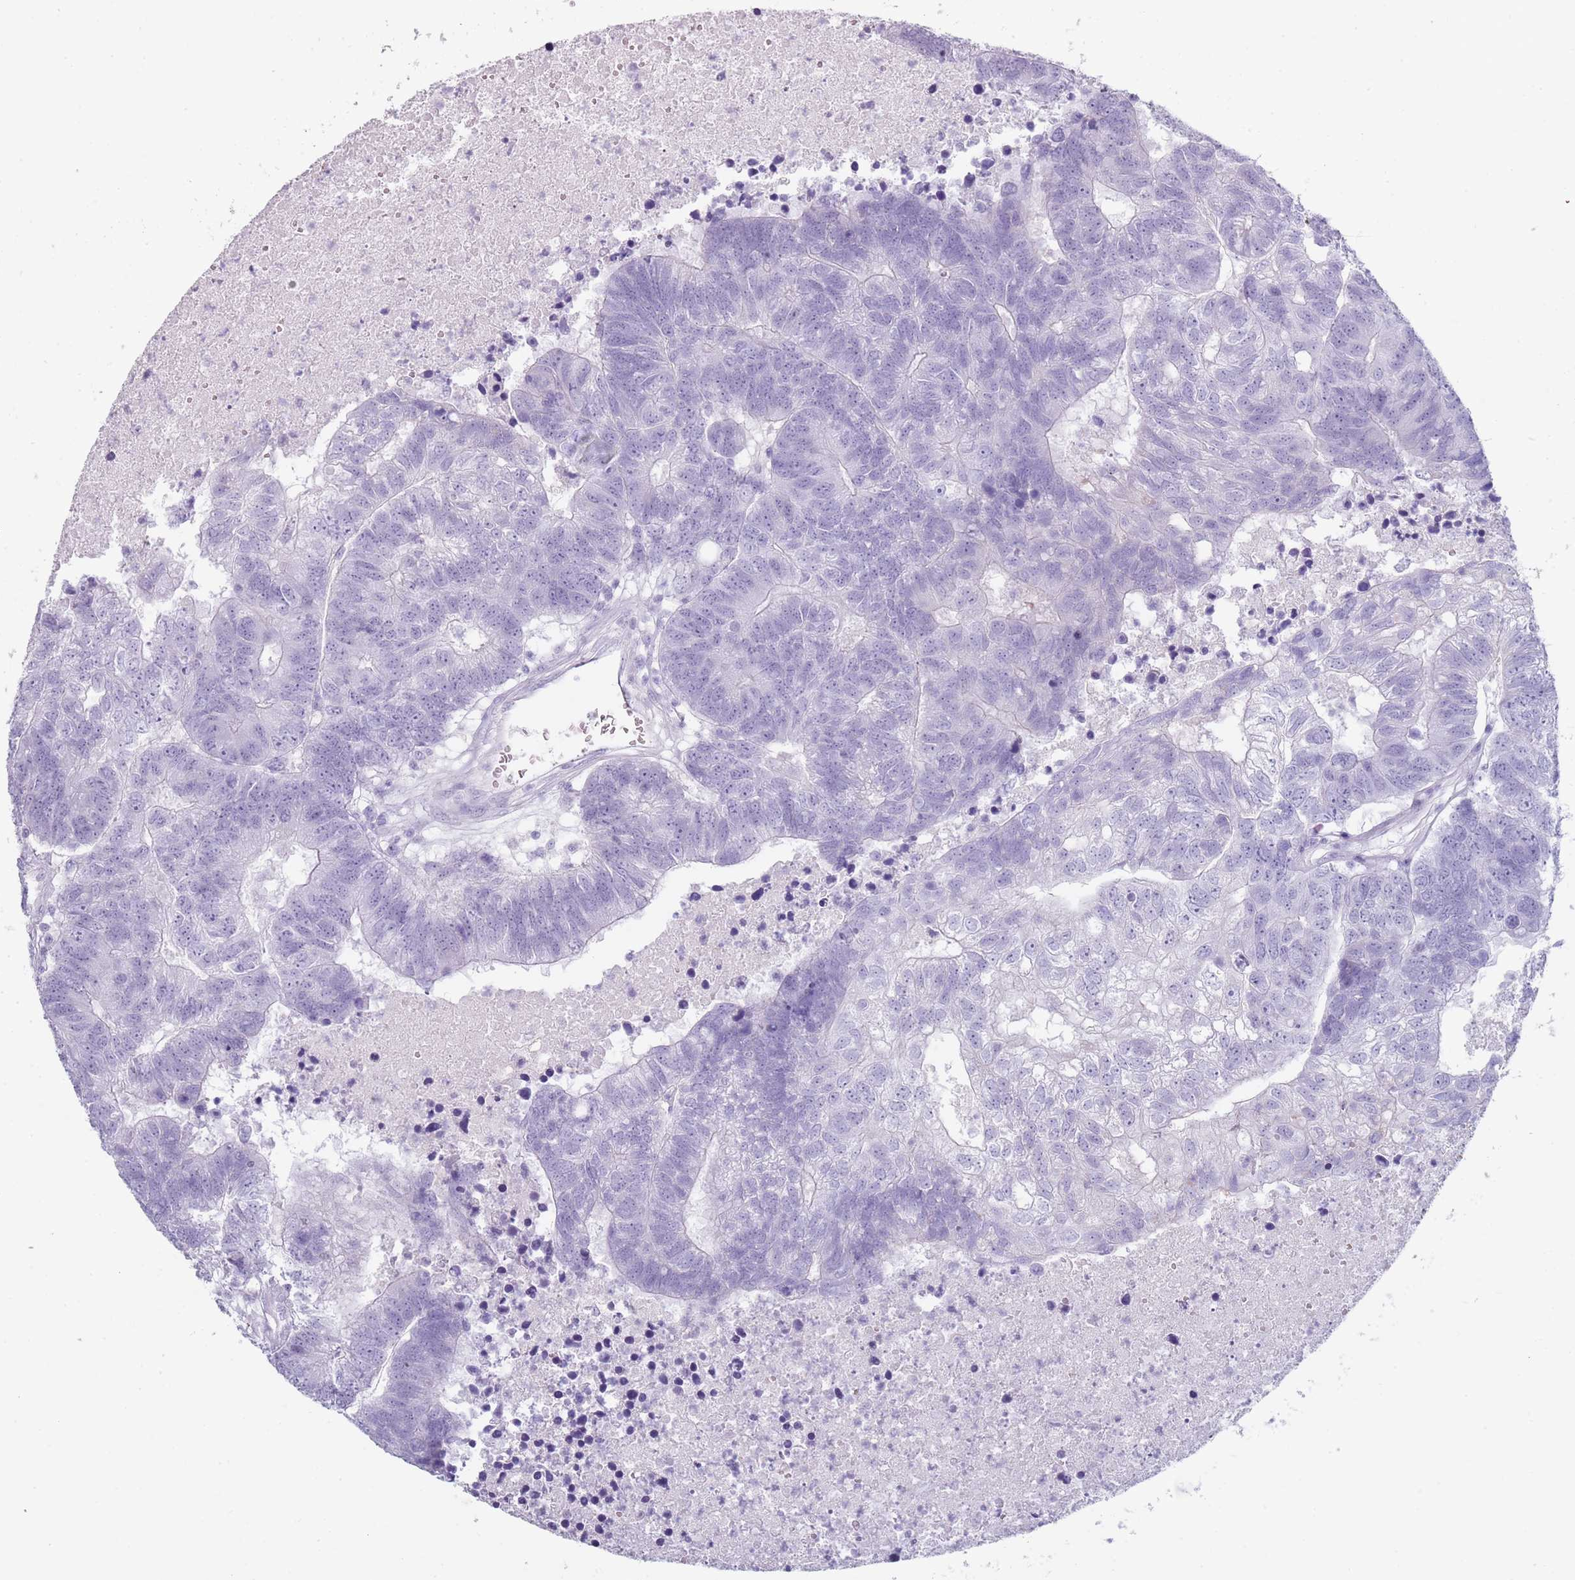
{"staining": {"intensity": "negative", "quantity": "none", "location": "none"}, "tissue": "colorectal cancer", "cell_type": "Tumor cells", "image_type": "cancer", "snomed": [{"axis": "morphology", "description": "Adenocarcinoma, NOS"}, {"axis": "topography", "description": "Colon"}], "caption": "The histopathology image displays no significant staining in tumor cells of colorectal cancer (adenocarcinoma).", "gene": "COLEC12", "patient": {"sex": "female", "age": 48}}